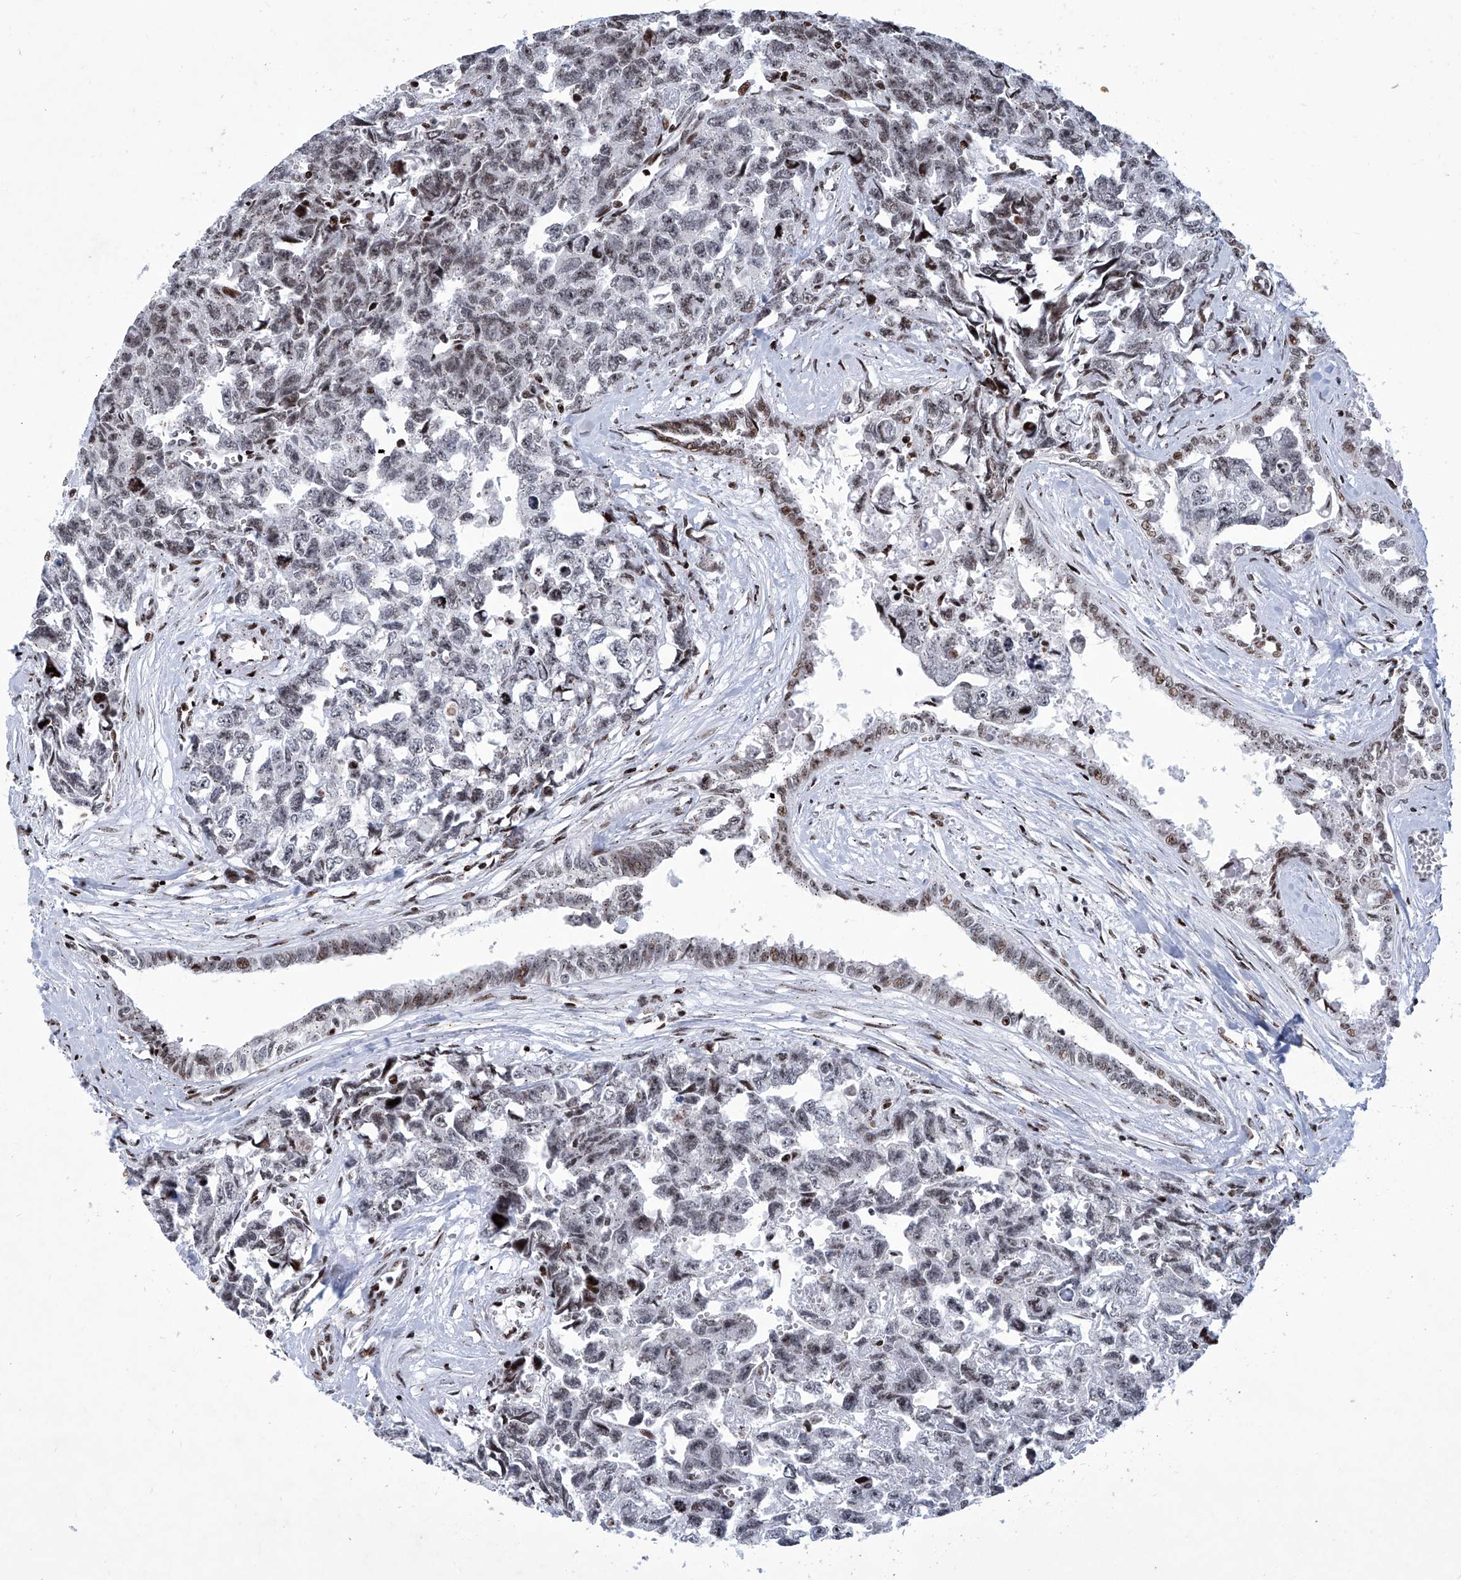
{"staining": {"intensity": "weak", "quantity": "<25%", "location": "nuclear"}, "tissue": "testis cancer", "cell_type": "Tumor cells", "image_type": "cancer", "snomed": [{"axis": "morphology", "description": "Carcinoma, Embryonal, NOS"}, {"axis": "topography", "description": "Testis"}], "caption": "A histopathology image of human testis embryonal carcinoma is negative for staining in tumor cells. The staining was performed using DAB to visualize the protein expression in brown, while the nuclei were stained in blue with hematoxylin (Magnification: 20x).", "gene": "HEY2", "patient": {"sex": "male", "age": 31}}